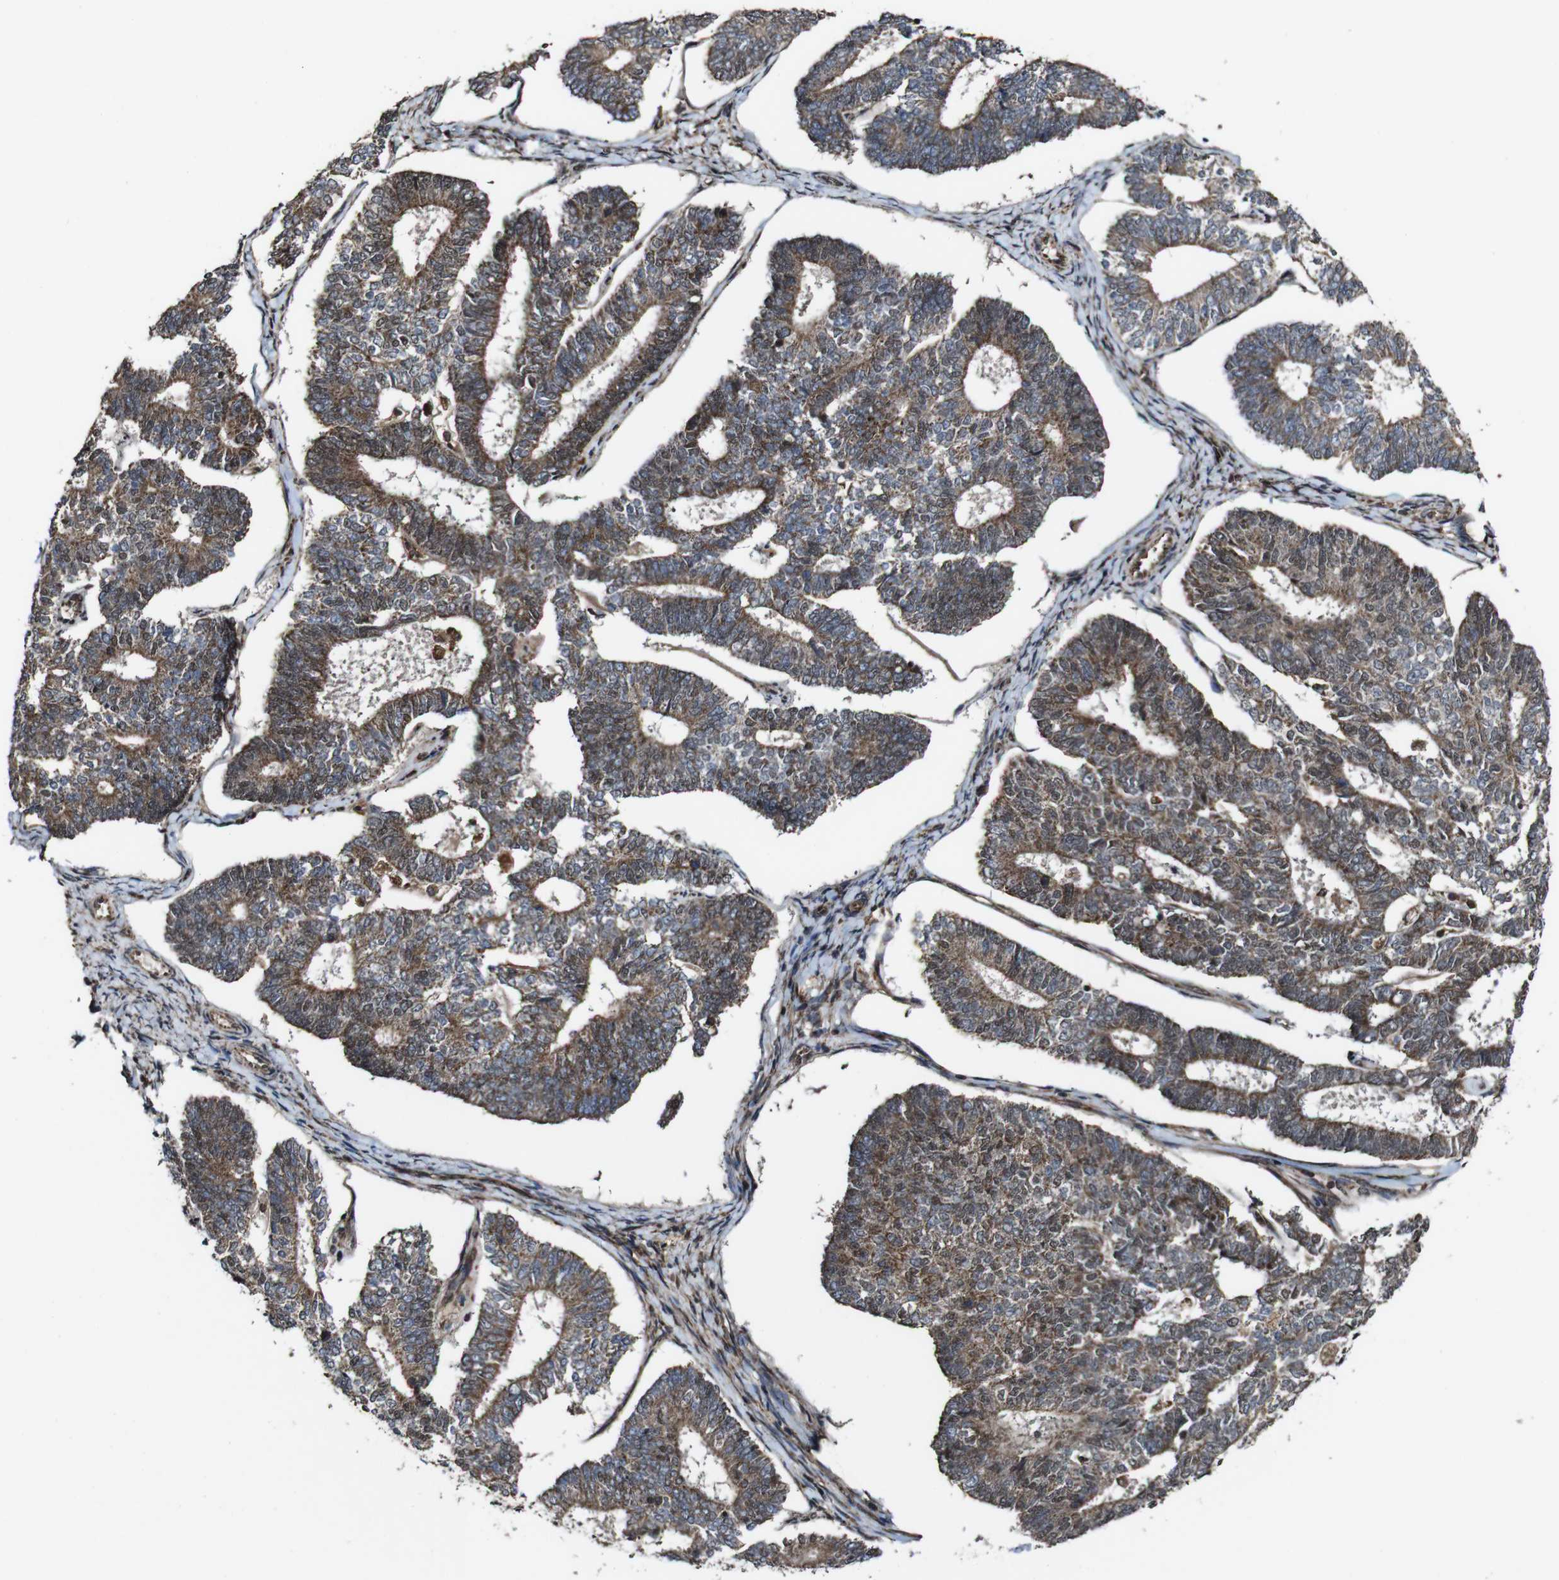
{"staining": {"intensity": "moderate", "quantity": ">75%", "location": "cytoplasmic/membranous,nuclear"}, "tissue": "endometrial cancer", "cell_type": "Tumor cells", "image_type": "cancer", "snomed": [{"axis": "morphology", "description": "Adenocarcinoma, NOS"}, {"axis": "topography", "description": "Endometrium"}], "caption": "Endometrial cancer (adenocarcinoma) tissue displays moderate cytoplasmic/membranous and nuclear staining in approximately >75% of tumor cells, visualized by immunohistochemistry.", "gene": "BTN3A3", "patient": {"sex": "female", "age": 70}}